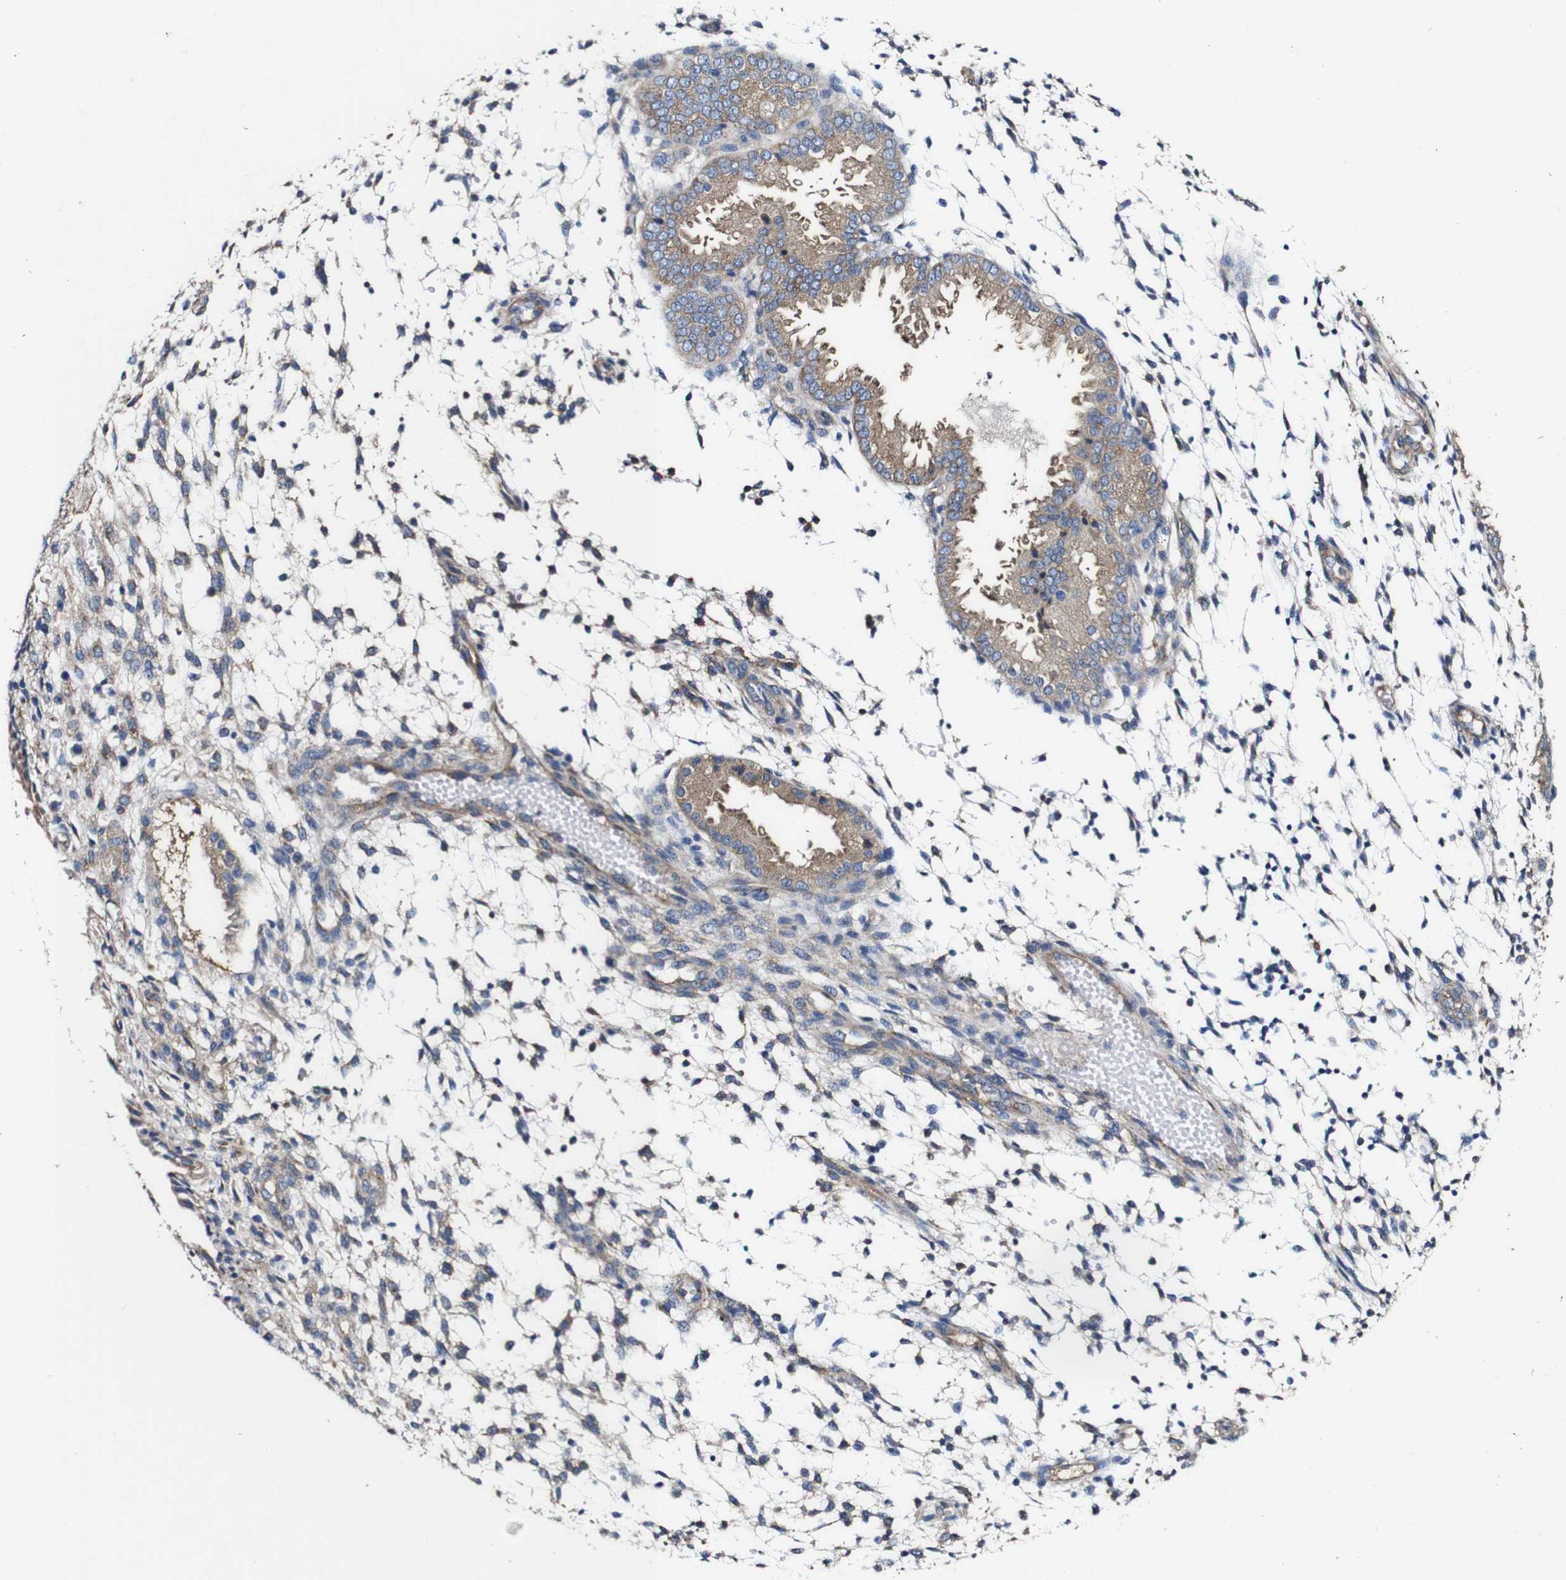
{"staining": {"intensity": "moderate", "quantity": "25%-75%", "location": "cytoplasmic/membranous"}, "tissue": "endometrium", "cell_type": "Cells in endometrial stroma", "image_type": "normal", "snomed": [{"axis": "morphology", "description": "Normal tissue, NOS"}, {"axis": "topography", "description": "Endometrium"}], "caption": "IHC (DAB) staining of unremarkable endometrium exhibits moderate cytoplasmic/membranous protein positivity in about 25%-75% of cells in endometrial stroma.", "gene": "CSF1R", "patient": {"sex": "female", "age": 33}}